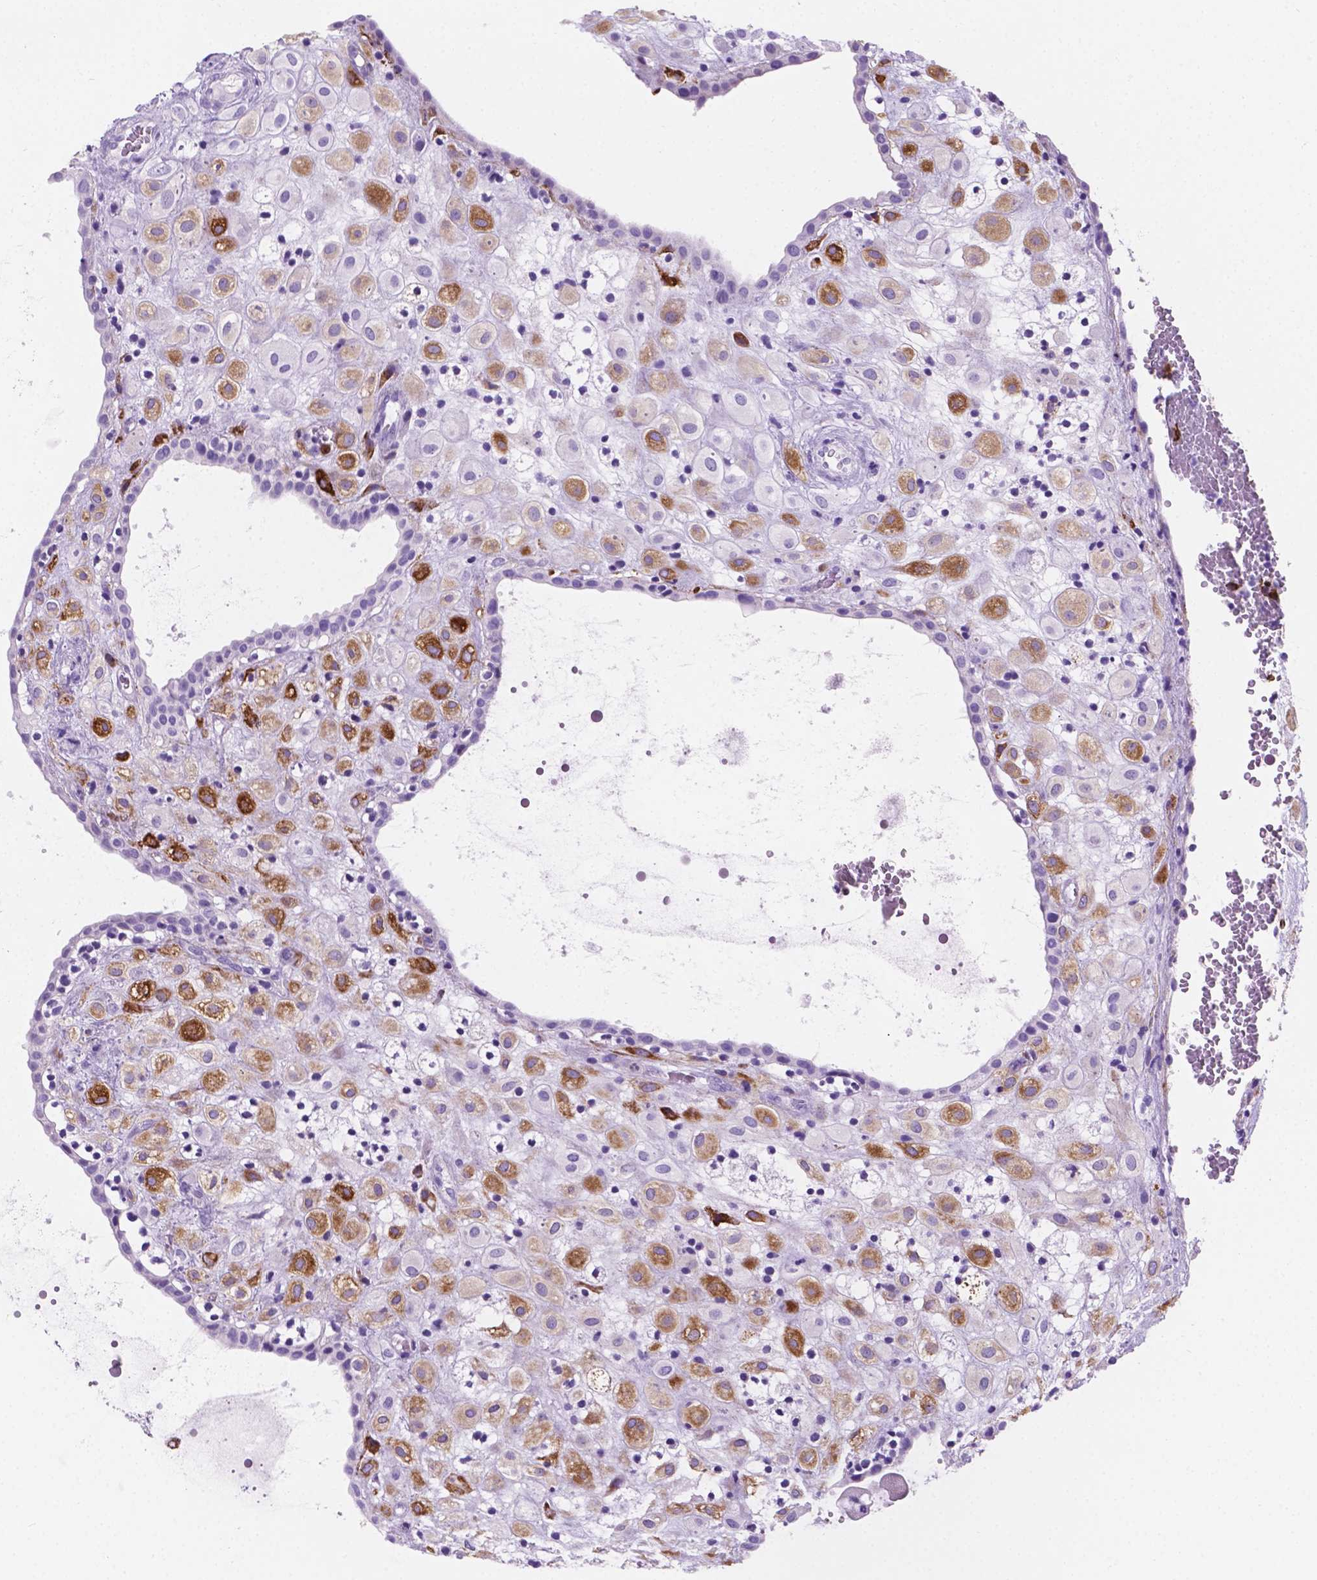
{"staining": {"intensity": "strong", "quantity": "25%-75%", "location": "cytoplasmic/membranous"}, "tissue": "placenta", "cell_type": "Decidual cells", "image_type": "normal", "snomed": [{"axis": "morphology", "description": "Normal tissue, NOS"}, {"axis": "topography", "description": "Placenta"}], "caption": "Immunohistochemical staining of benign human placenta reveals high levels of strong cytoplasmic/membranous expression in approximately 25%-75% of decidual cells.", "gene": "MACF1", "patient": {"sex": "female", "age": 24}}